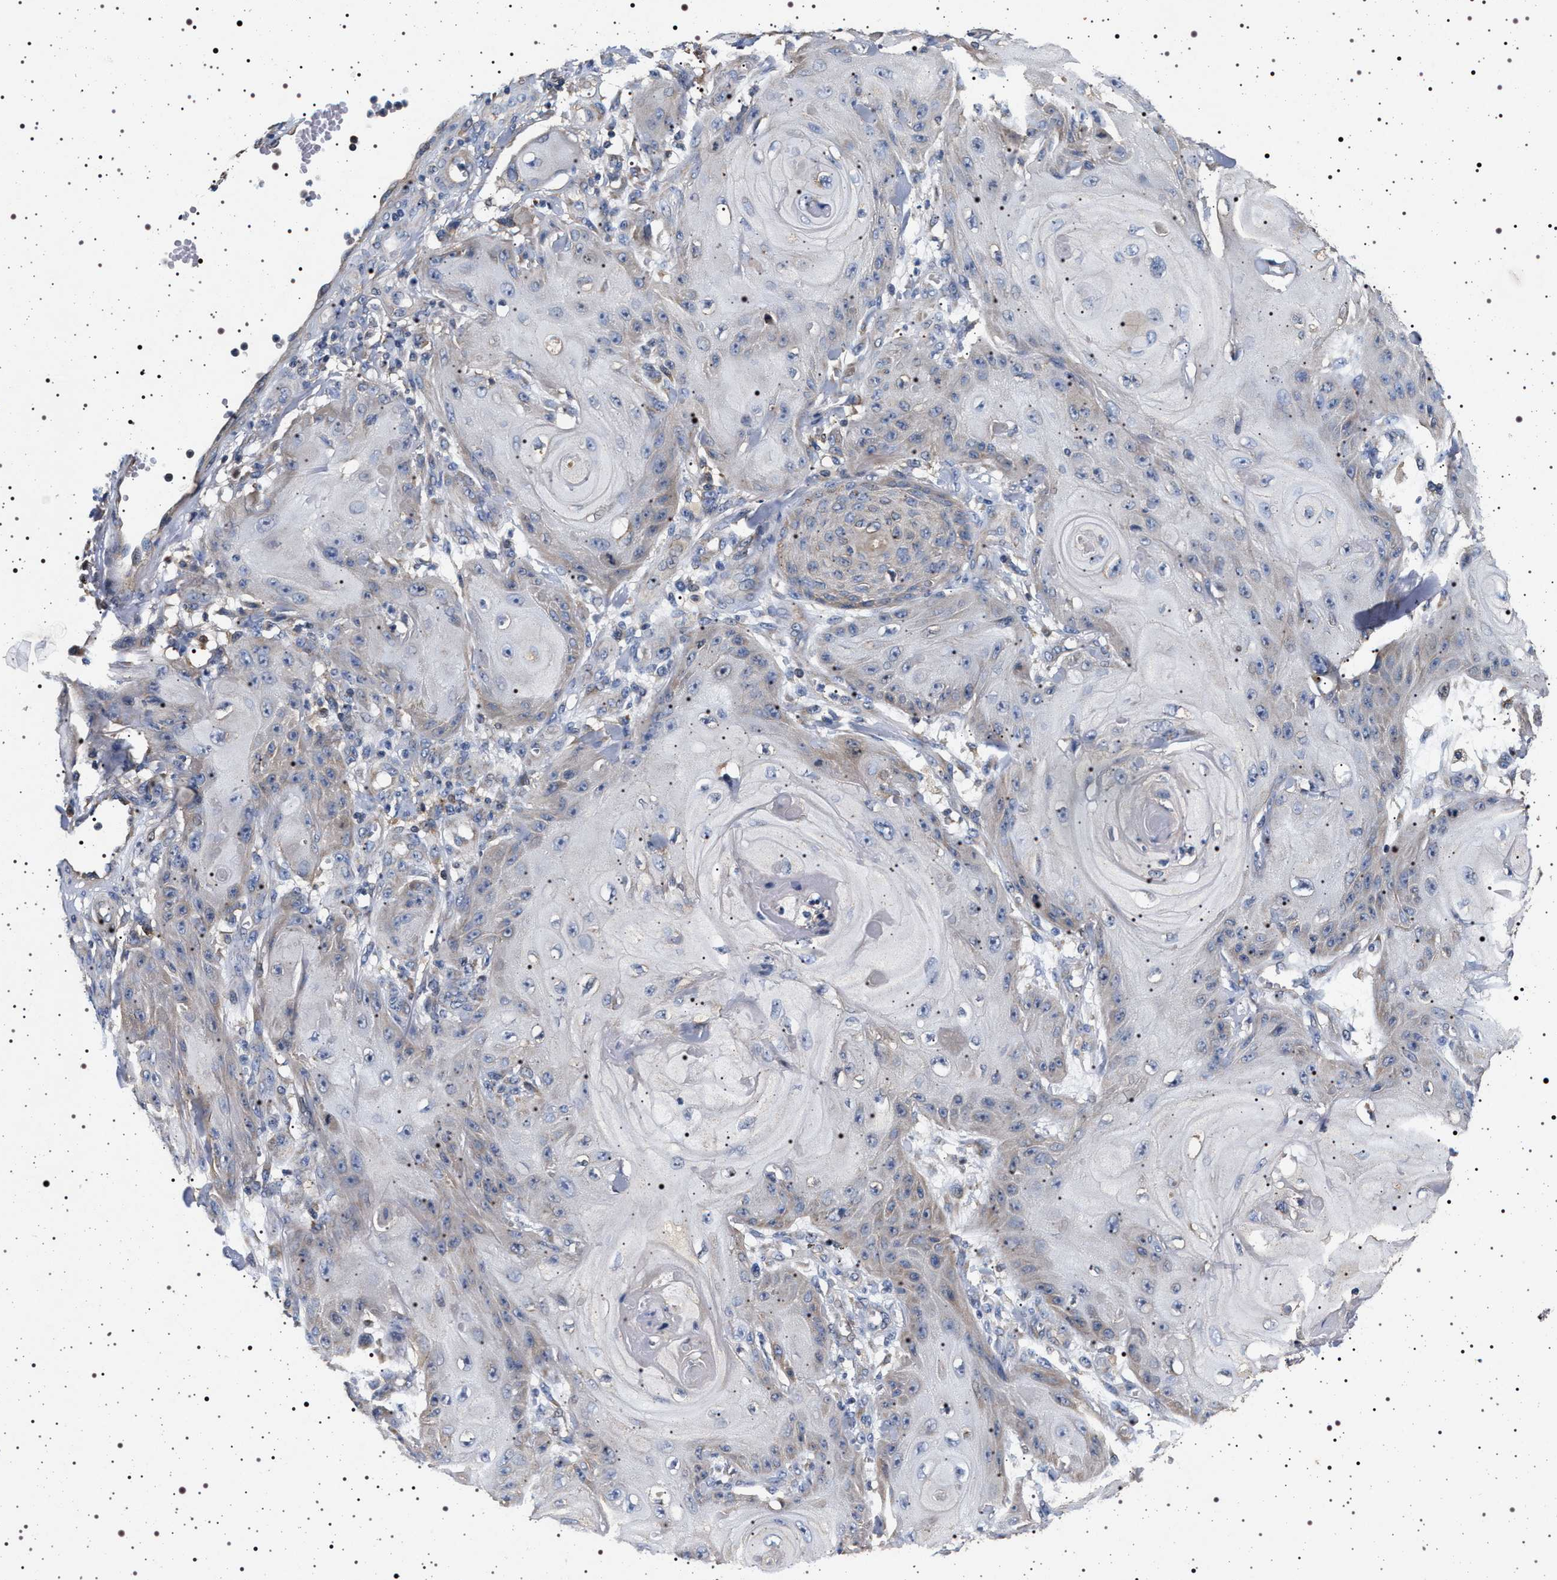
{"staining": {"intensity": "negative", "quantity": "none", "location": "none"}, "tissue": "skin cancer", "cell_type": "Tumor cells", "image_type": "cancer", "snomed": [{"axis": "morphology", "description": "Squamous cell carcinoma, NOS"}, {"axis": "topography", "description": "Skin"}], "caption": "The histopathology image shows no significant expression in tumor cells of skin squamous cell carcinoma. (DAB immunohistochemistry (IHC) visualized using brightfield microscopy, high magnification).", "gene": "DCBLD2", "patient": {"sex": "male", "age": 74}}